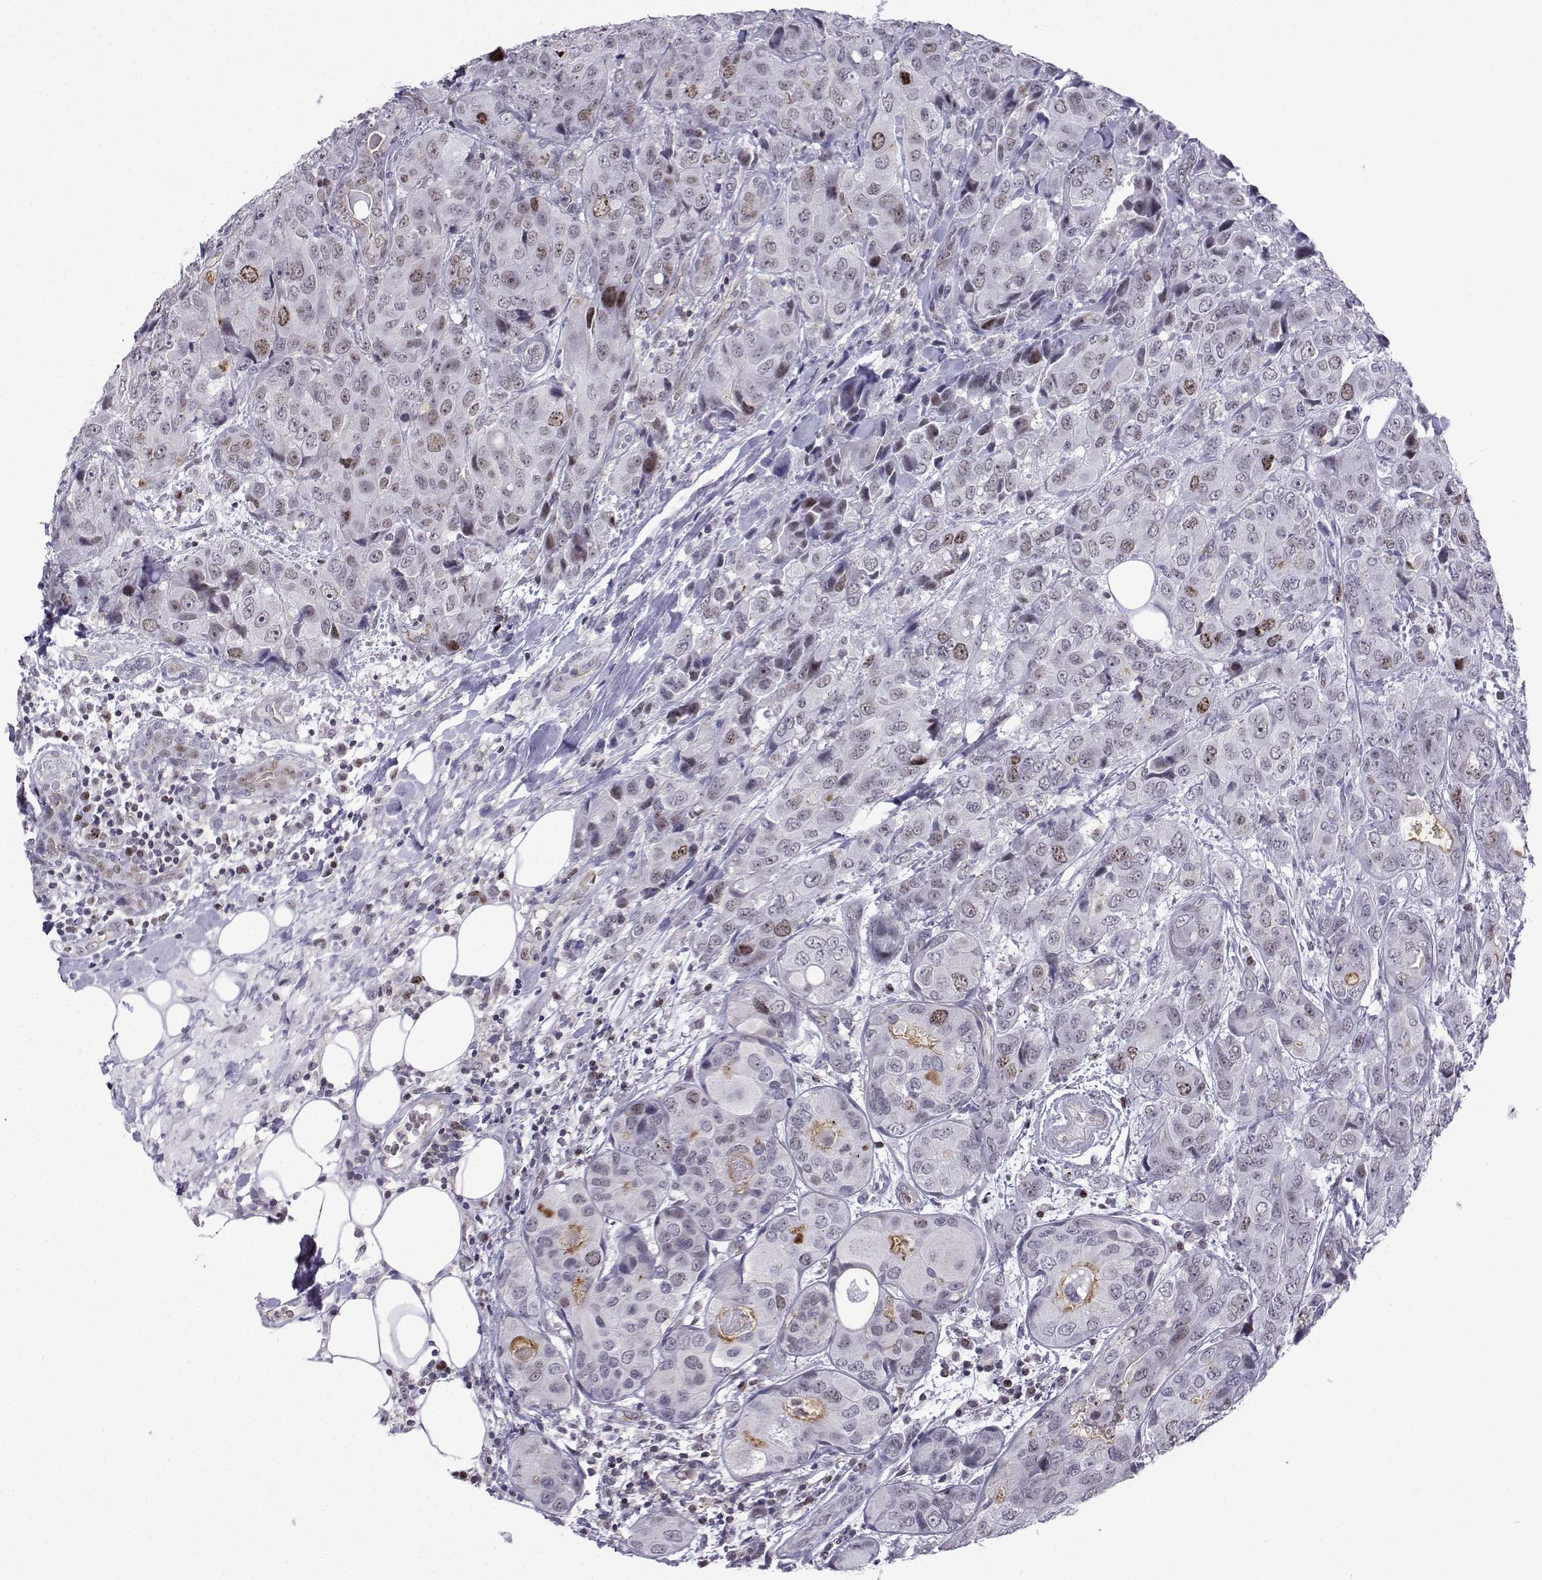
{"staining": {"intensity": "moderate", "quantity": "<25%", "location": "nuclear"}, "tissue": "breast cancer", "cell_type": "Tumor cells", "image_type": "cancer", "snomed": [{"axis": "morphology", "description": "Duct carcinoma"}, {"axis": "topography", "description": "Breast"}], "caption": "This image shows breast cancer stained with immunohistochemistry to label a protein in brown. The nuclear of tumor cells show moderate positivity for the protein. Nuclei are counter-stained blue.", "gene": "INCENP", "patient": {"sex": "female", "age": 43}}